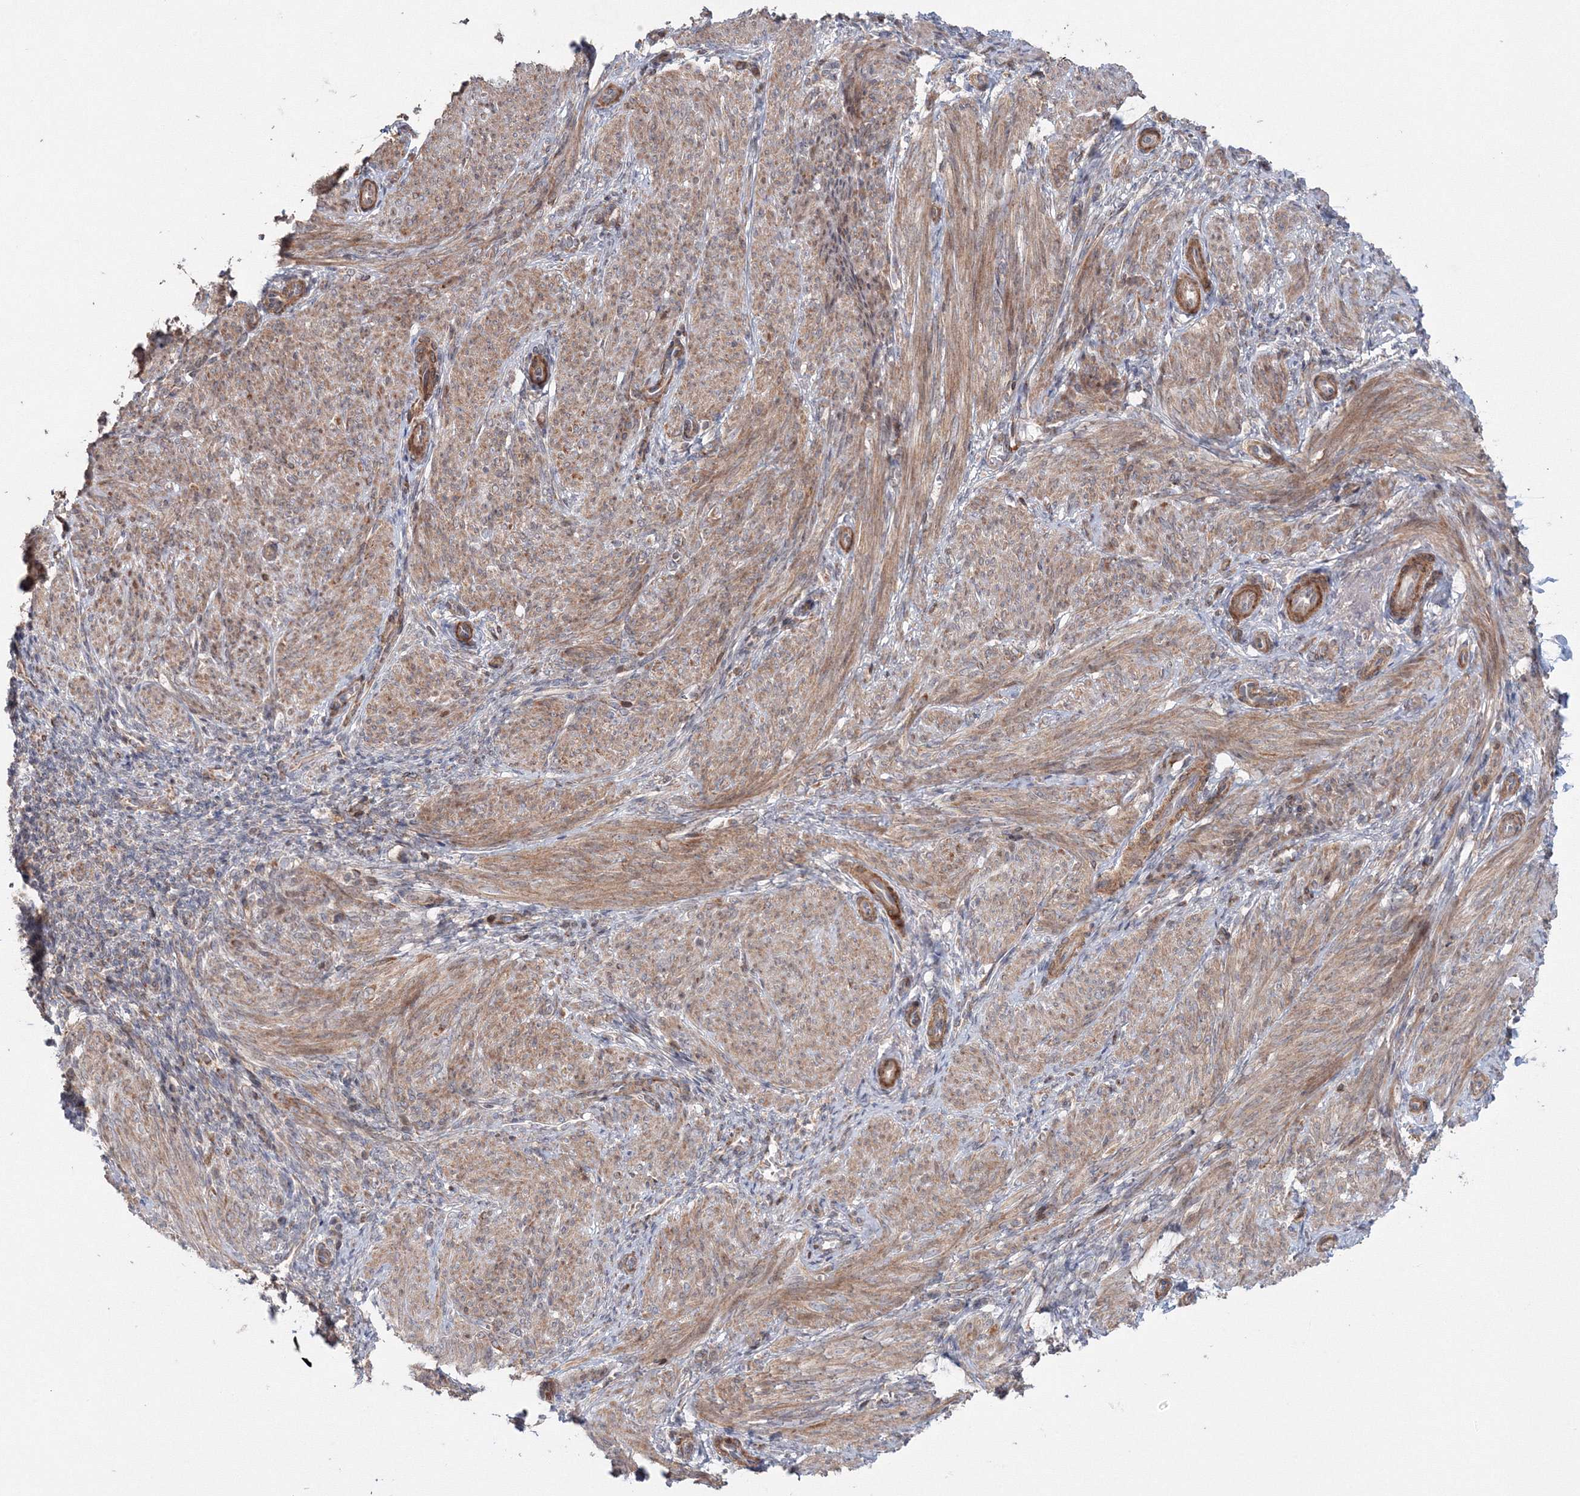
{"staining": {"intensity": "moderate", "quantity": ">75%", "location": "cytoplasmic/membranous"}, "tissue": "smooth muscle", "cell_type": "Smooth muscle cells", "image_type": "normal", "snomed": [{"axis": "morphology", "description": "Normal tissue, NOS"}, {"axis": "topography", "description": "Smooth muscle"}], "caption": "This image shows benign smooth muscle stained with immunohistochemistry (IHC) to label a protein in brown. The cytoplasmic/membranous of smooth muscle cells show moderate positivity for the protein. Nuclei are counter-stained blue.", "gene": "NOA1", "patient": {"sex": "female", "age": 39}}